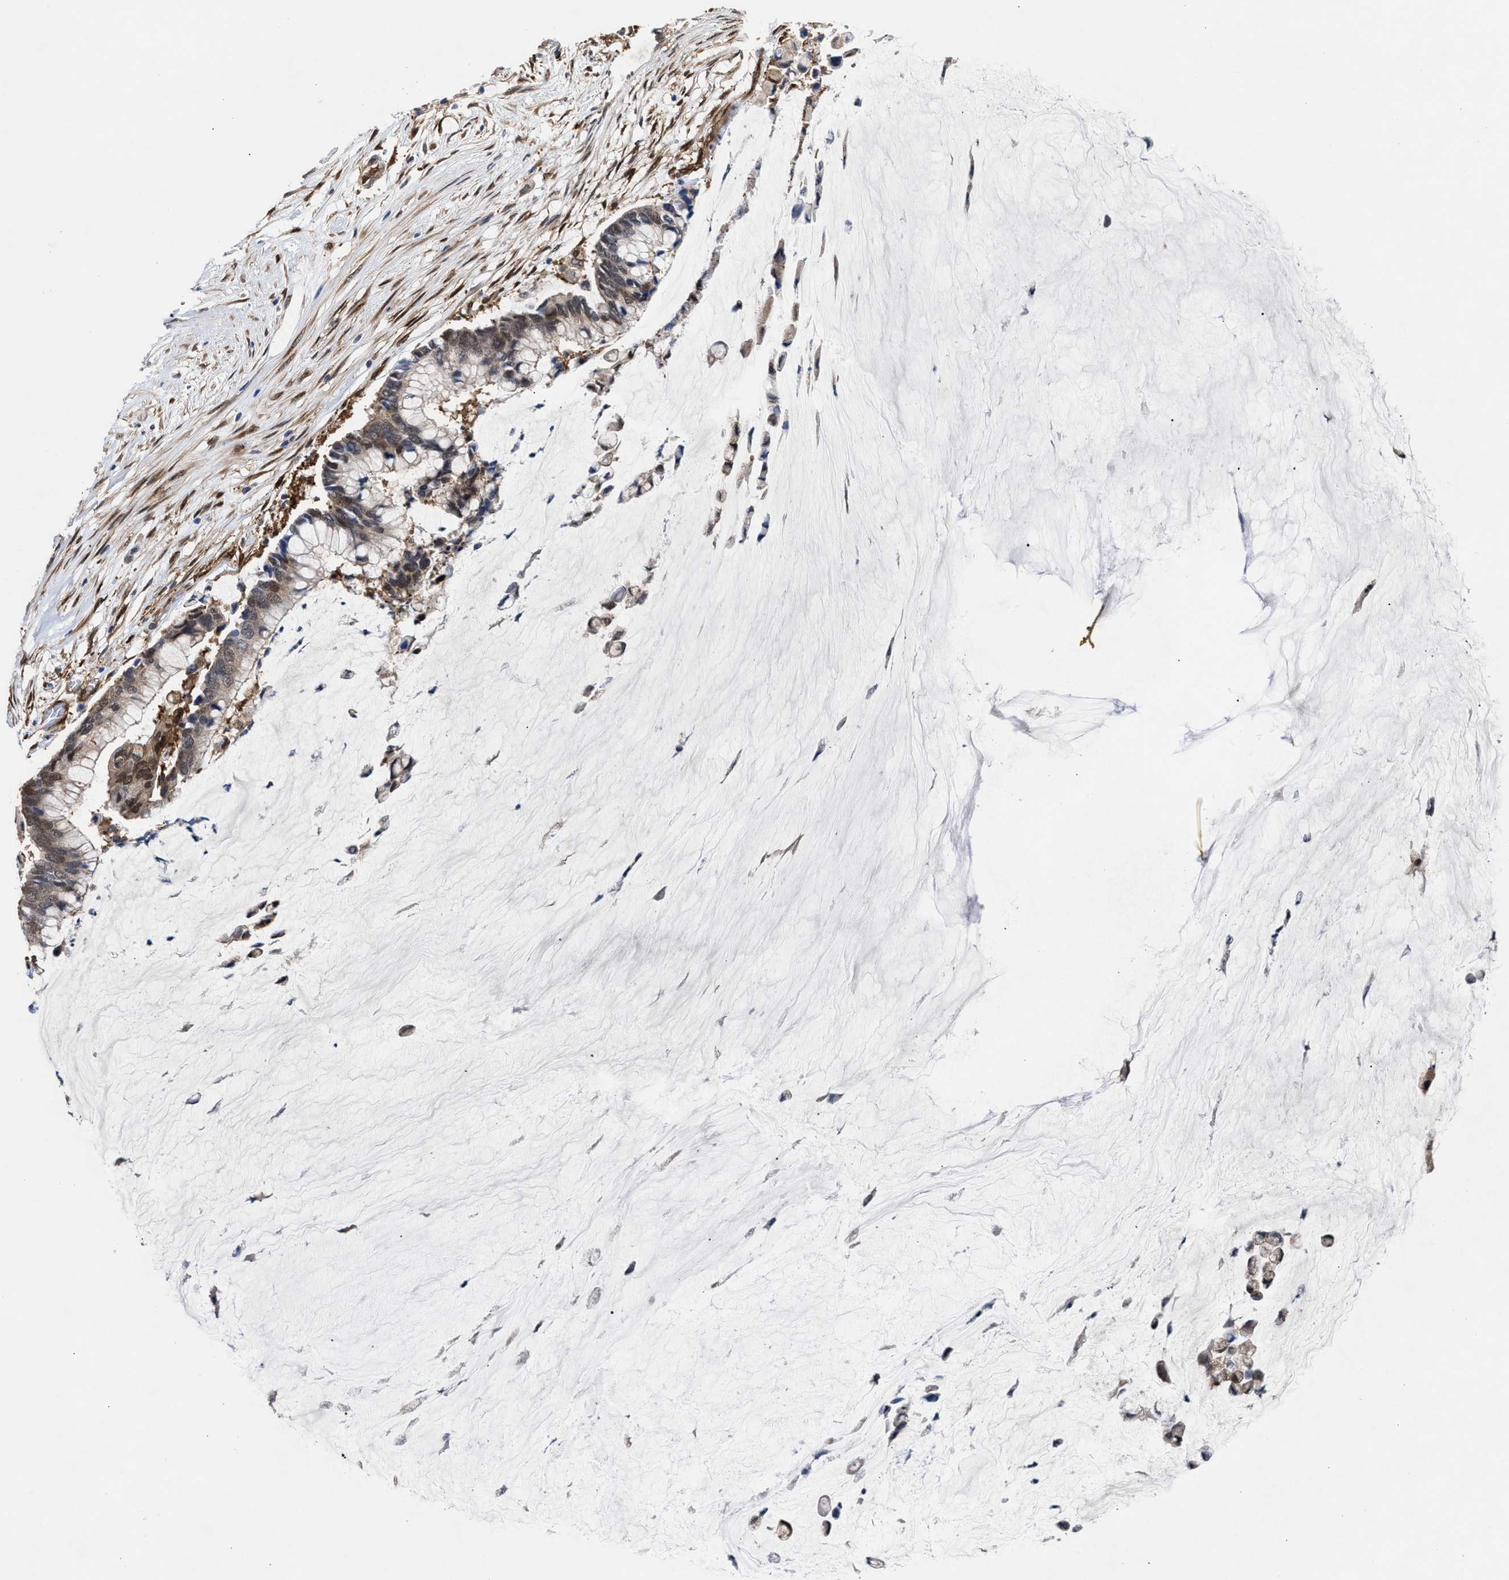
{"staining": {"intensity": "weak", "quantity": "25%-75%", "location": "cytoplasmic/membranous"}, "tissue": "pancreatic cancer", "cell_type": "Tumor cells", "image_type": "cancer", "snomed": [{"axis": "morphology", "description": "Adenocarcinoma, NOS"}, {"axis": "topography", "description": "Pancreas"}], "caption": "Immunohistochemistry (DAB (3,3'-diaminobenzidine)) staining of pancreatic adenocarcinoma demonstrates weak cytoplasmic/membranous protein positivity in about 25%-75% of tumor cells. The staining was performed using DAB (3,3'-diaminobenzidine) to visualize the protein expression in brown, while the nuclei were stained in blue with hematoxylin (Magnification: 20x).", "gene": "TP53I3", "patient": {"sex": "male", "age": 41}}